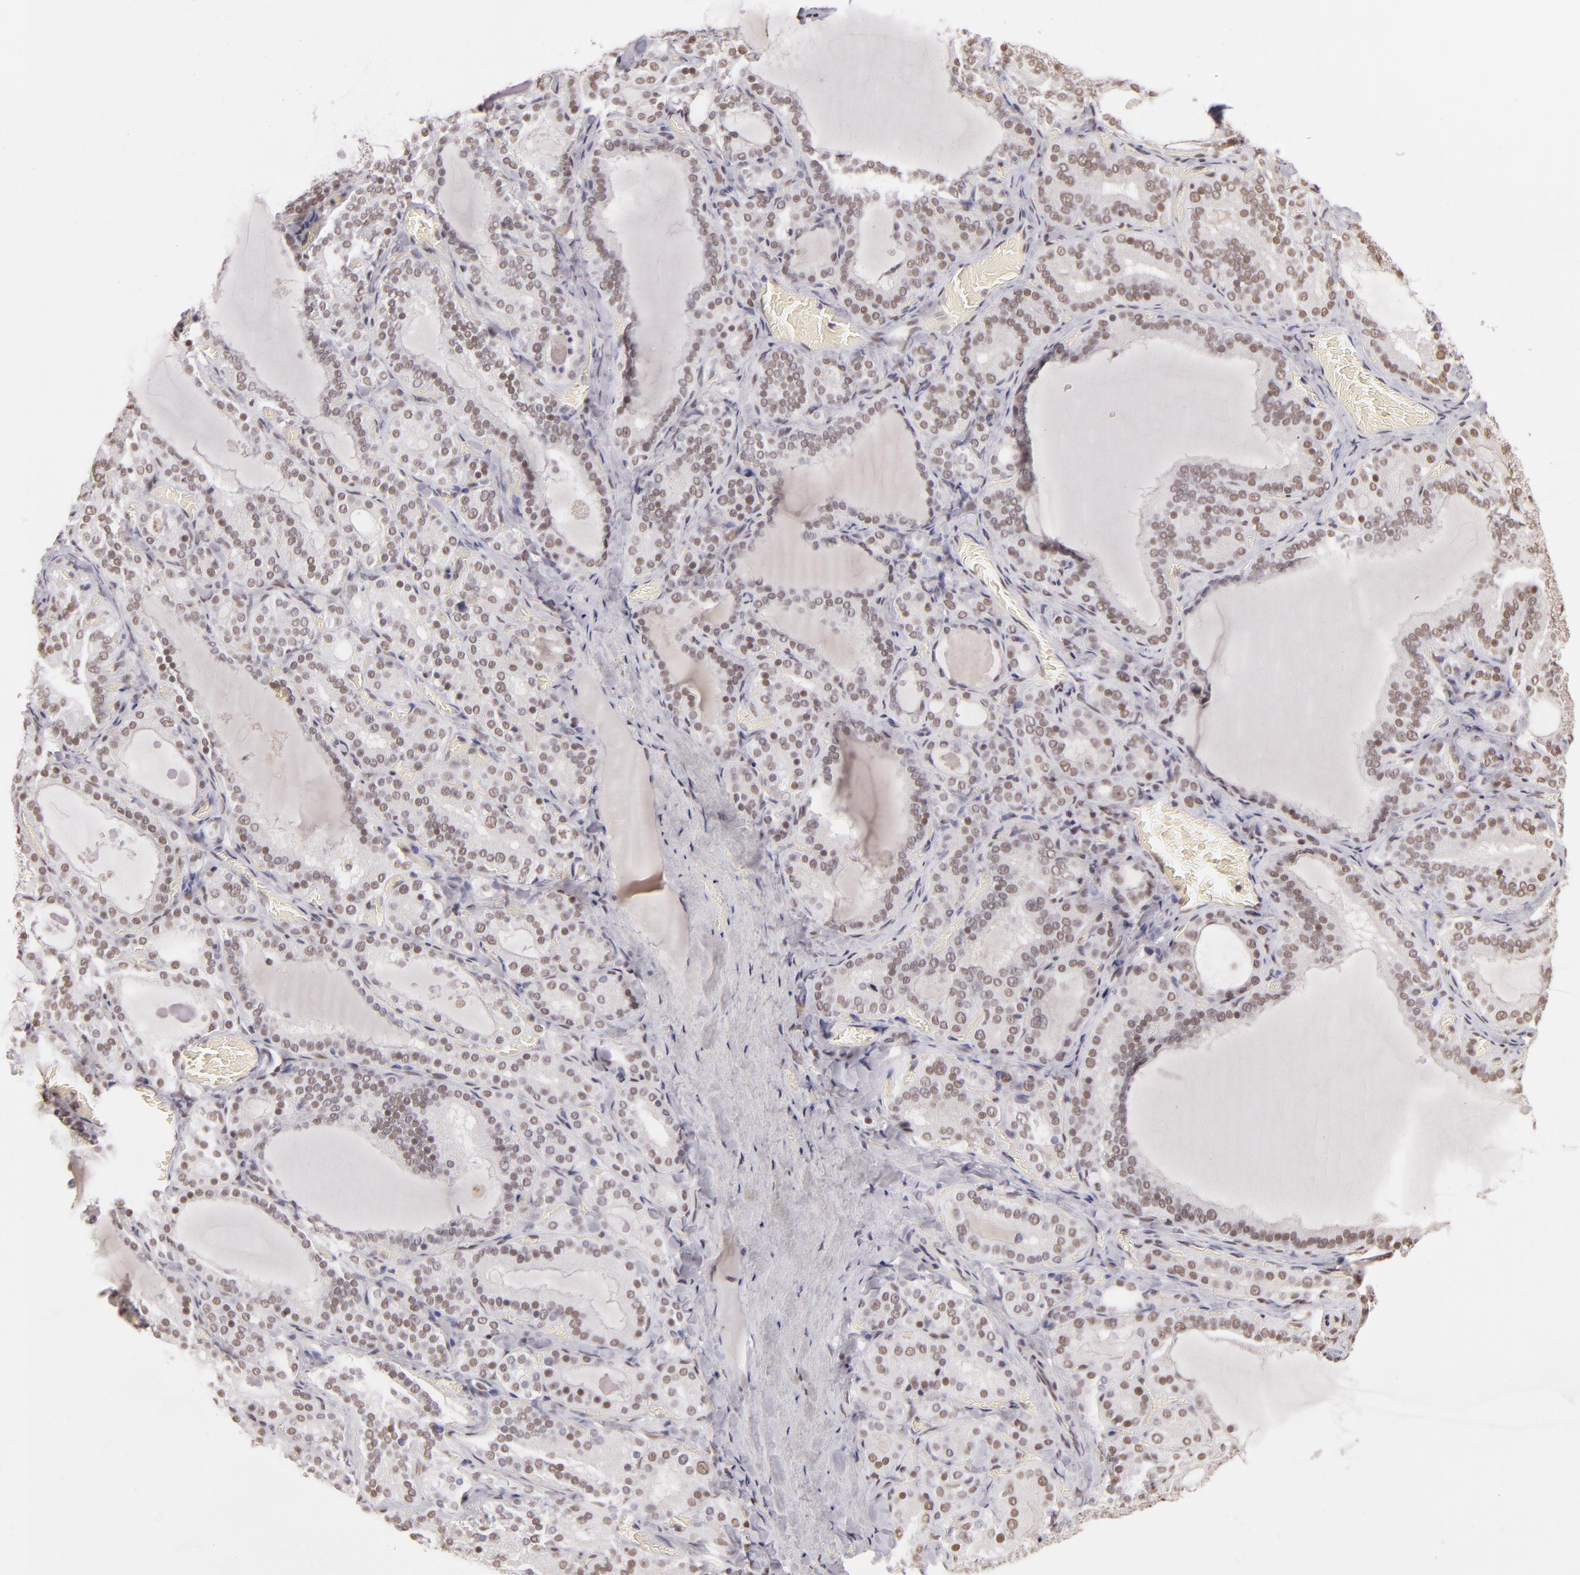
{"staining": {"intensity": "moderate", "quantity": ">75%", "location": "nuclear"}, "tissue": "thyroid gland", "cell_type": "Glandular cells", "image_type": "normal", "snomed": [{"axis": "morphology", "description": "Normal tissue, NOS"}, {"axis": "topography", "description": "Thyroid gland"}], "caption": "Thyroid gland stained for a protein exhibits moderate nuclear positivity in glandular cells. The staining was performed using DAB to visualize the protein expression in brown, while the nuclei were stained in blue with hematoxylin (Magnification: 20x).", "gene": "INTS6", "patient": {"sex": "female", "age": 33}}